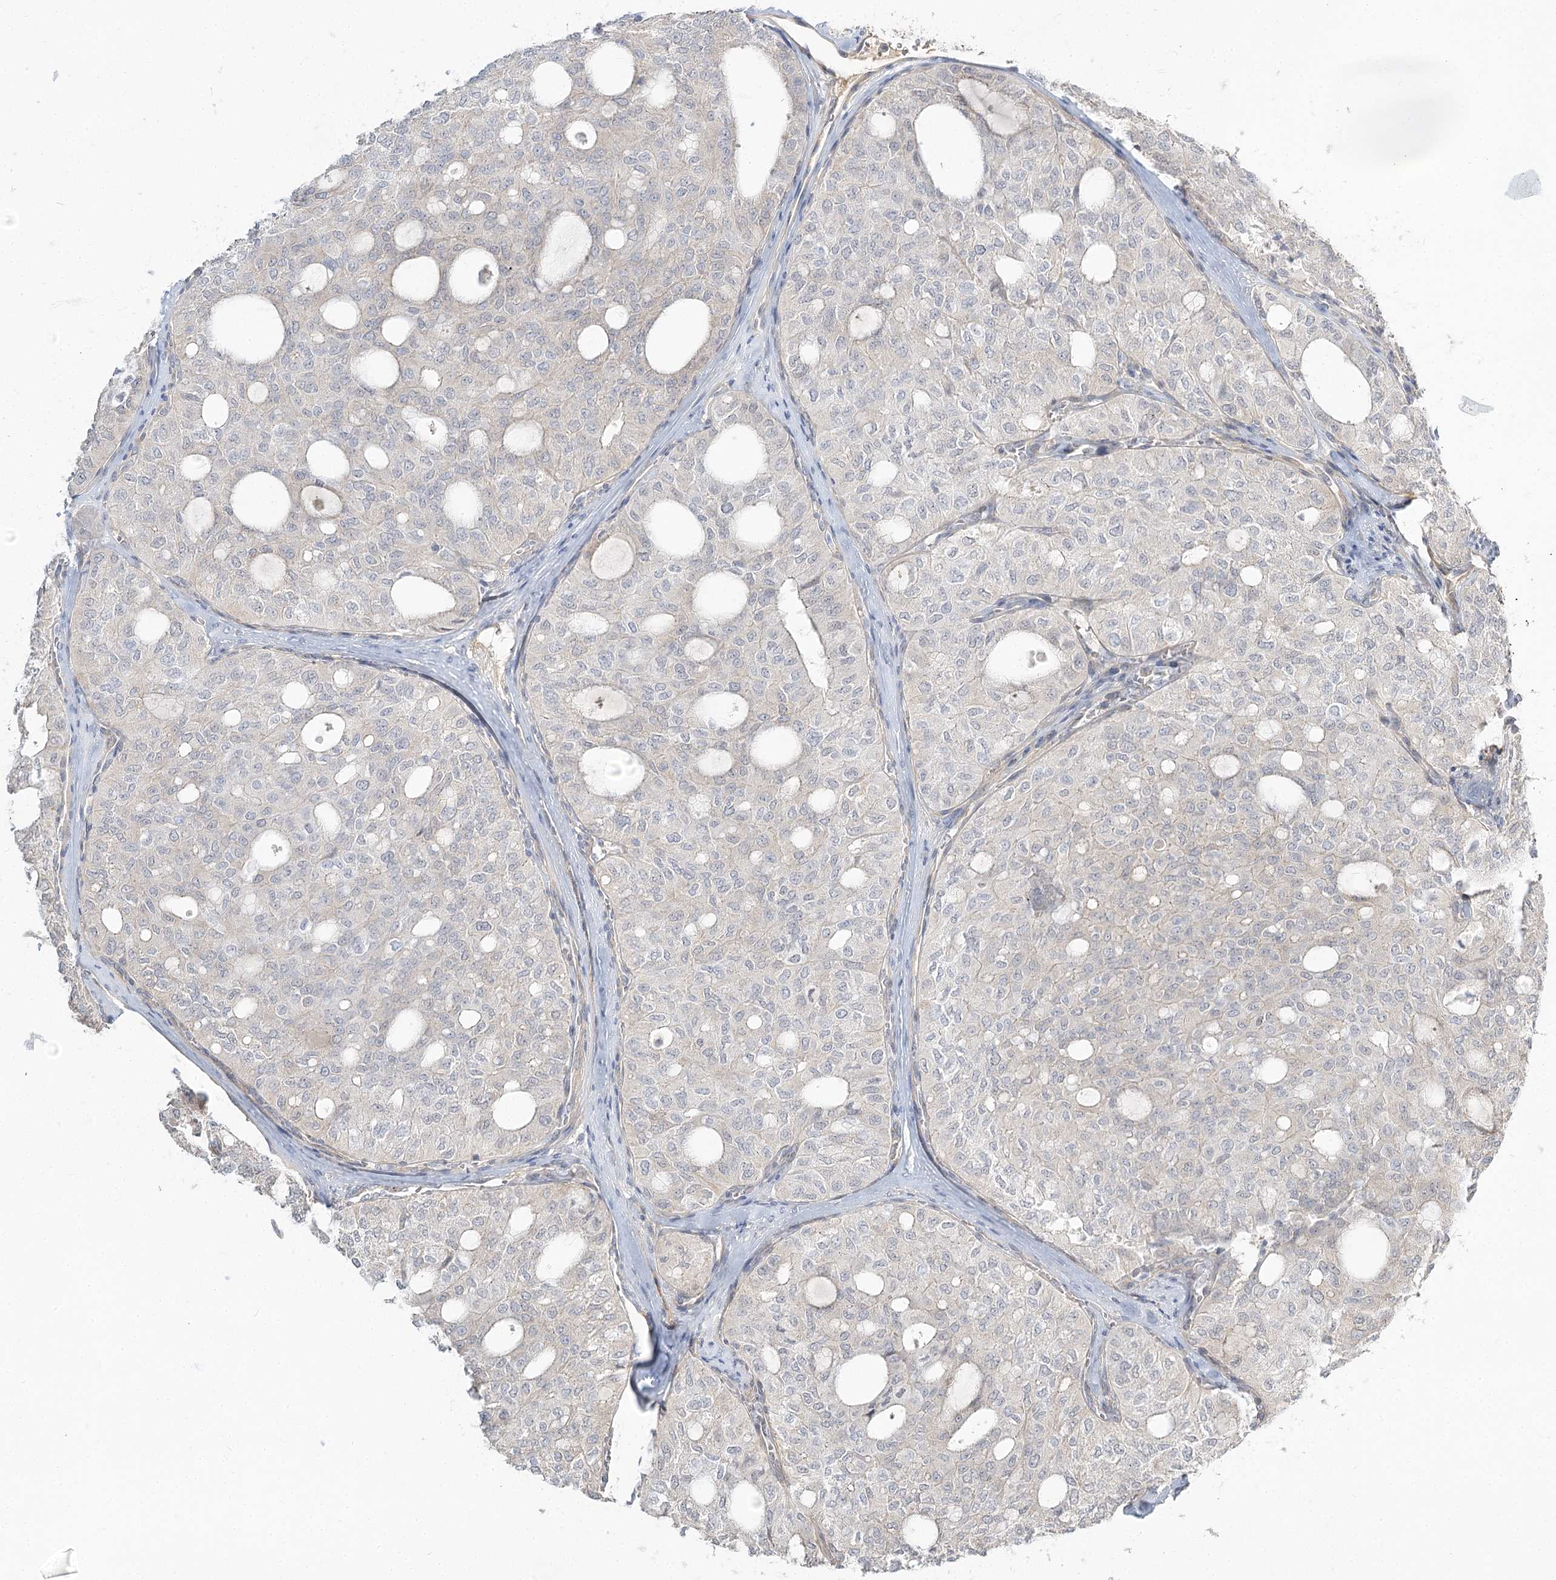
{"staining": {"intensity": "negative", "quantity": "none", "location": "none"}, "tissue": "thyroid cancer", "cell_type": "Tumor cells", "image_type": "cancer", "snomed": [{"axis": "morphology", "description": "Follicular adenoma carcinoma, NOS"}, {"axis": "topography", "description": "Thyroid gland"}], "caption": "IHC histopathology image of thyroid follicular adenoma carcinoma stained for a protein (brown), which demonstrates no positivity in tumor cells.", "gene": "GUCY2C", "patient": {"sex": "male", "age": 75}}